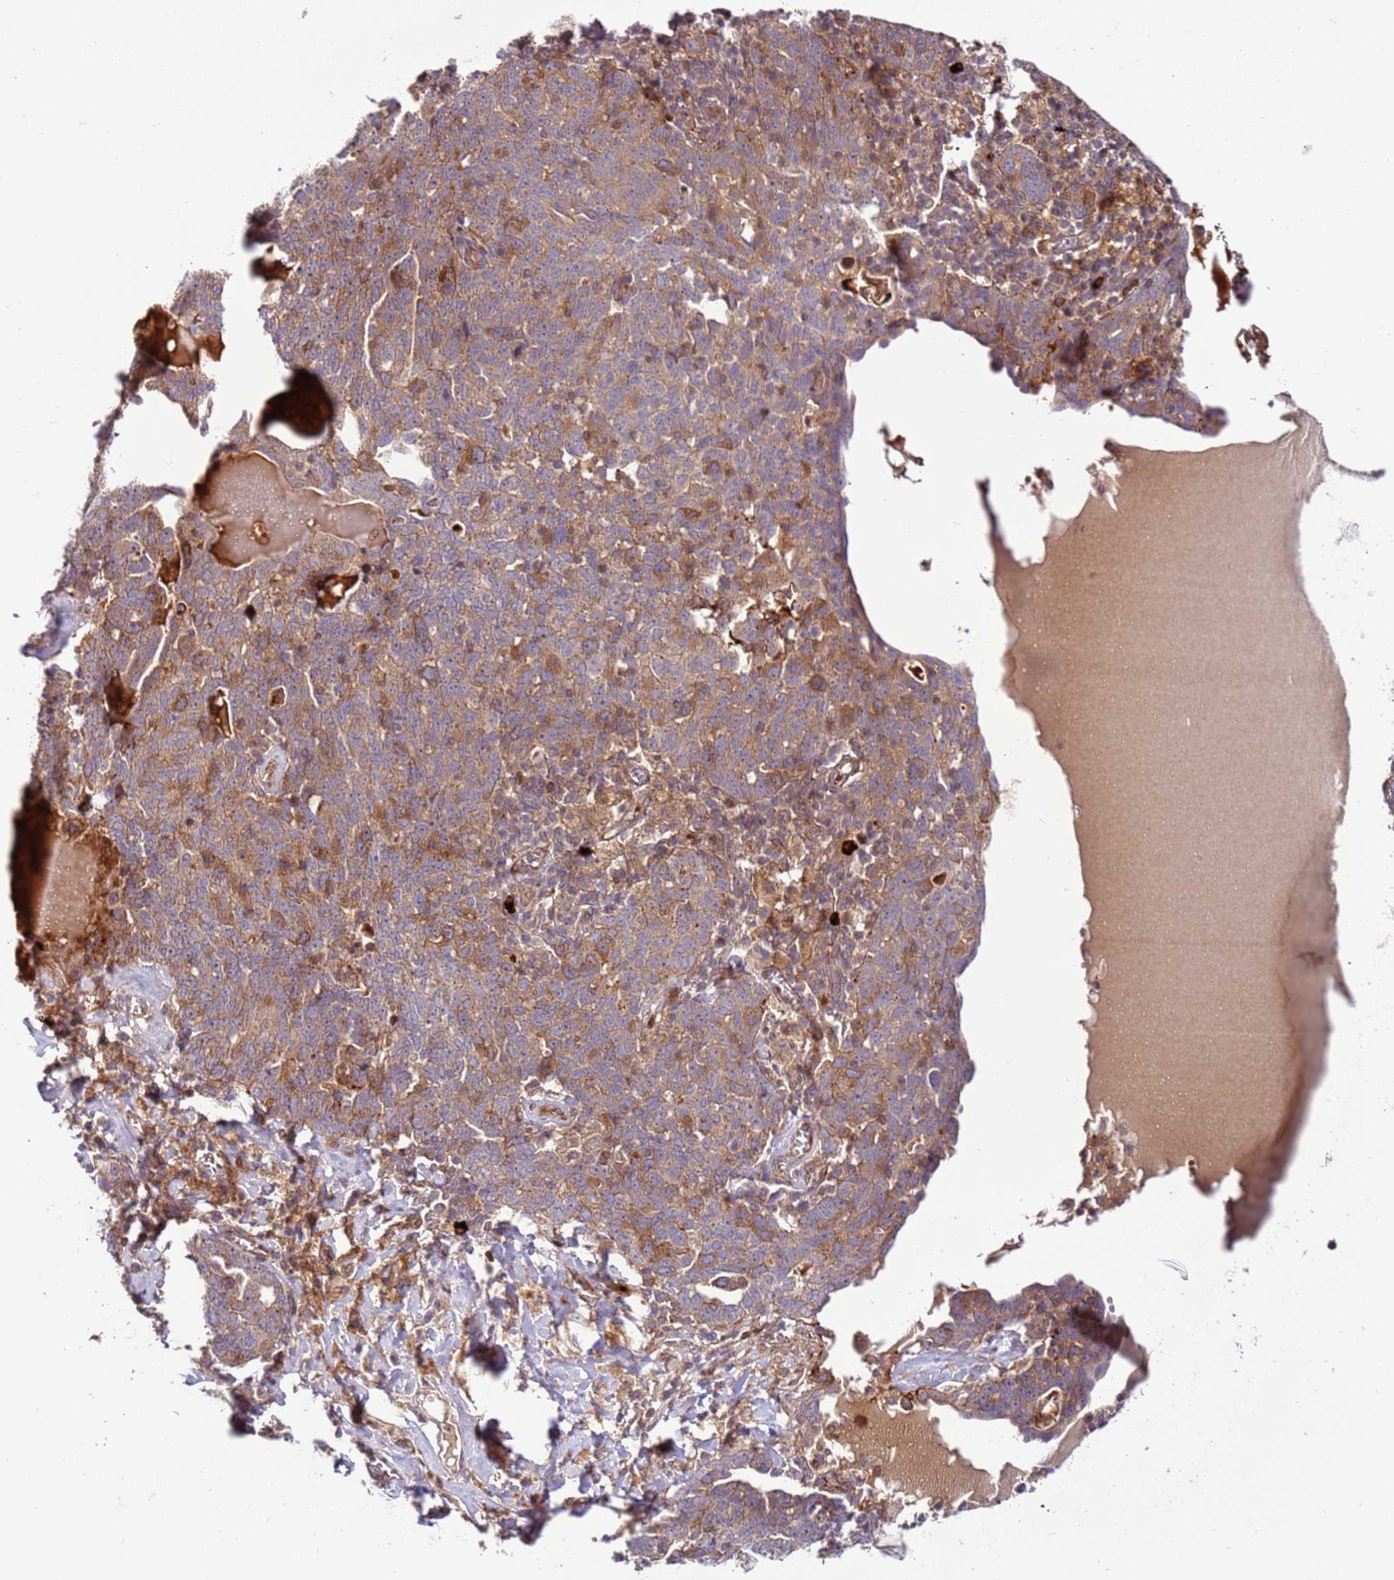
{"staining": {"intensity": "moderate", "quantity": ">75%", "location": "cytoplasmic/membranous"}, "tissue": "ovarian cancer", "cell_type": "Tumor cells", "image_type": "cancer", "snomed": [{"axis": "morphology", "description": "Carcinoma, endometroid"}, {"axis": "topography", "description": "Ovary"}], "caption": "Immunohistochemistry micrograph of human ovarian endometroid carcinoma stained for a protein (brown), which demonstrates medium levels of moderate cytoplasmic/membranous expression in about >75% of tumor cells.", "gene": "ZNF624", "patient": {"sex": "female", "age": 62}}